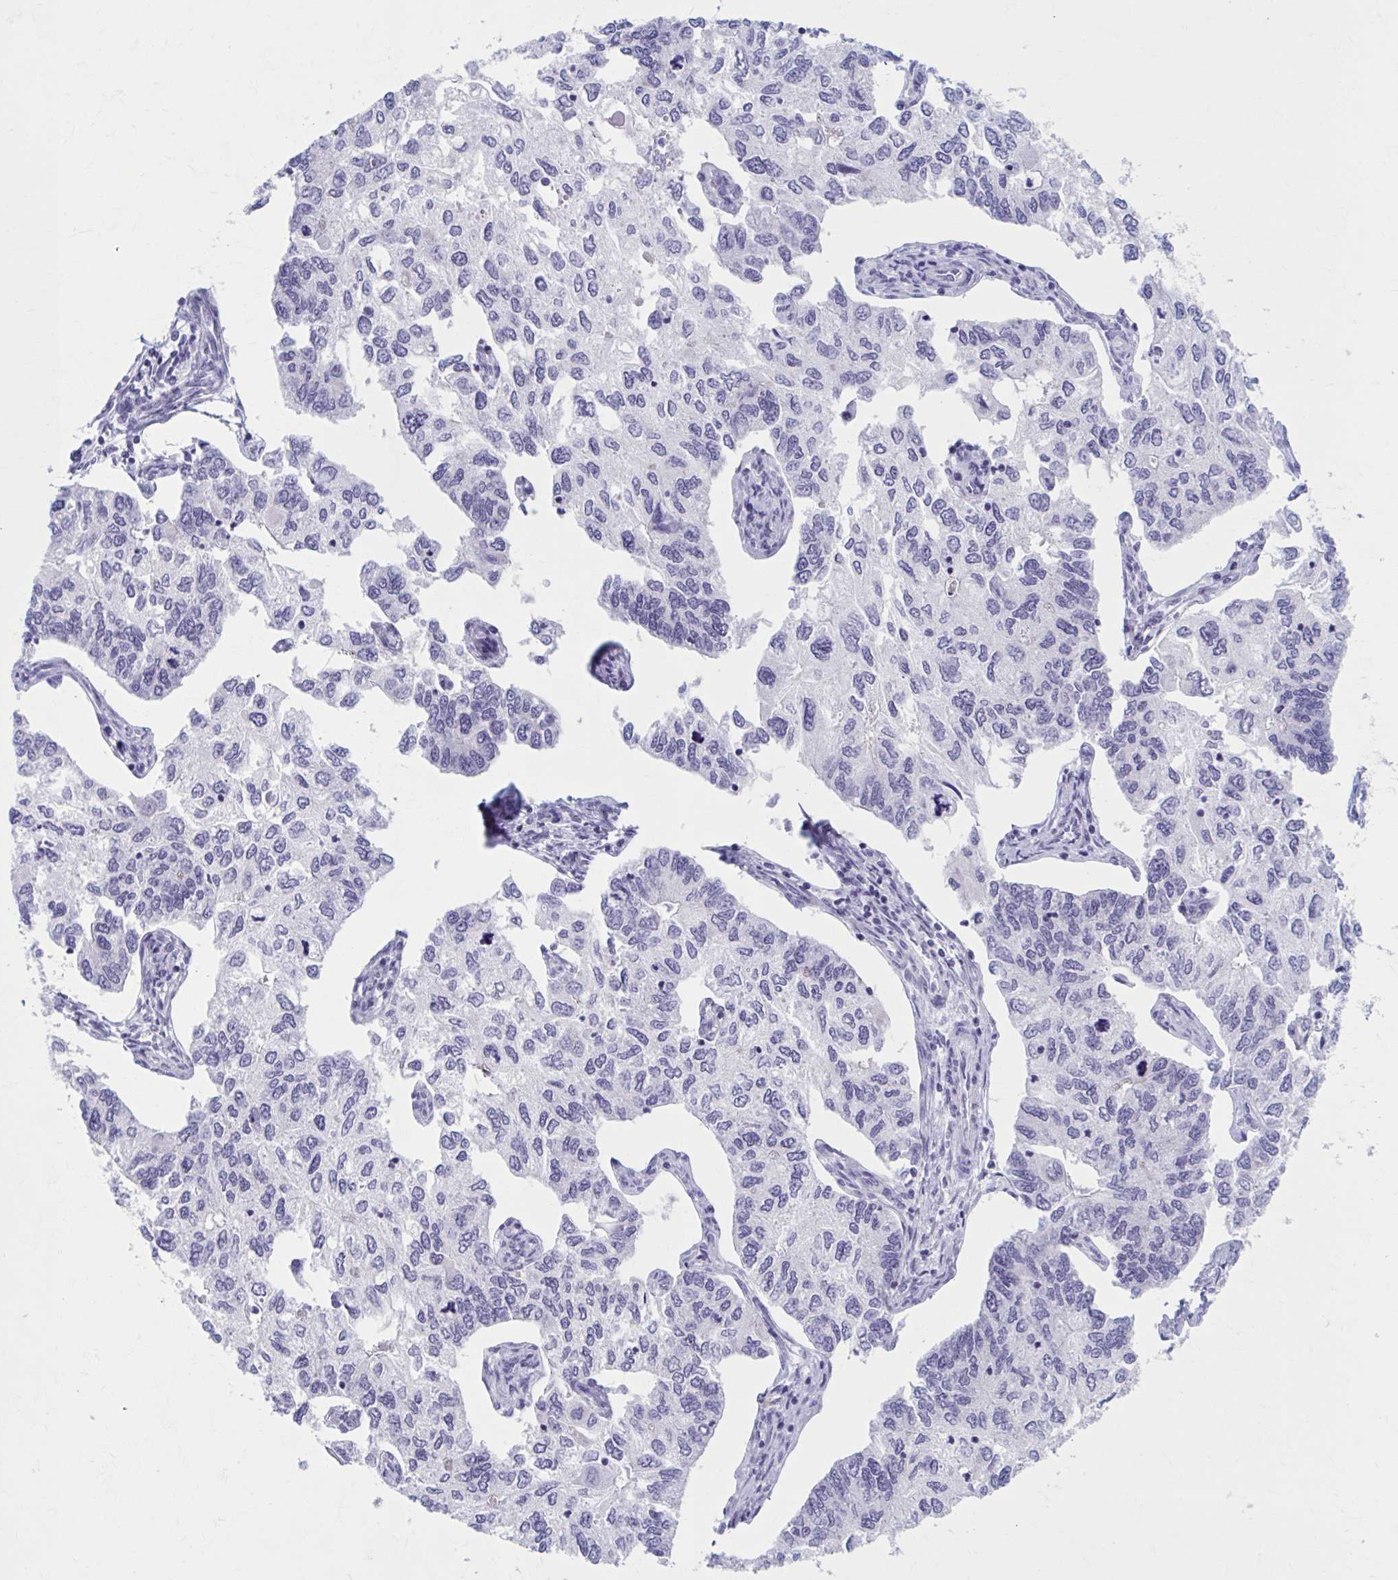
{"staining": {"intensity": "negative", "quantity": "none", "location": "none"}, "tissue": "endometrial cancer", "cell_type": "Tumor cells", "image_type": "cancer", "snomed": [{"axis": "morphology", "description": "Carcinoma, NOS"}, {"axis": "topography", "description": "Uterus"}], "caption": "Tumor cells show no significant expression in endometrial carcinoma. Brightfield microscopy of IHC stained with DAB (3,3'-diaminobenzidine) (brown) and hematoxylin (blue), captured at high magnification.", "gene": "CCDC105", "patient": {"sex": "female", "age": 76}}